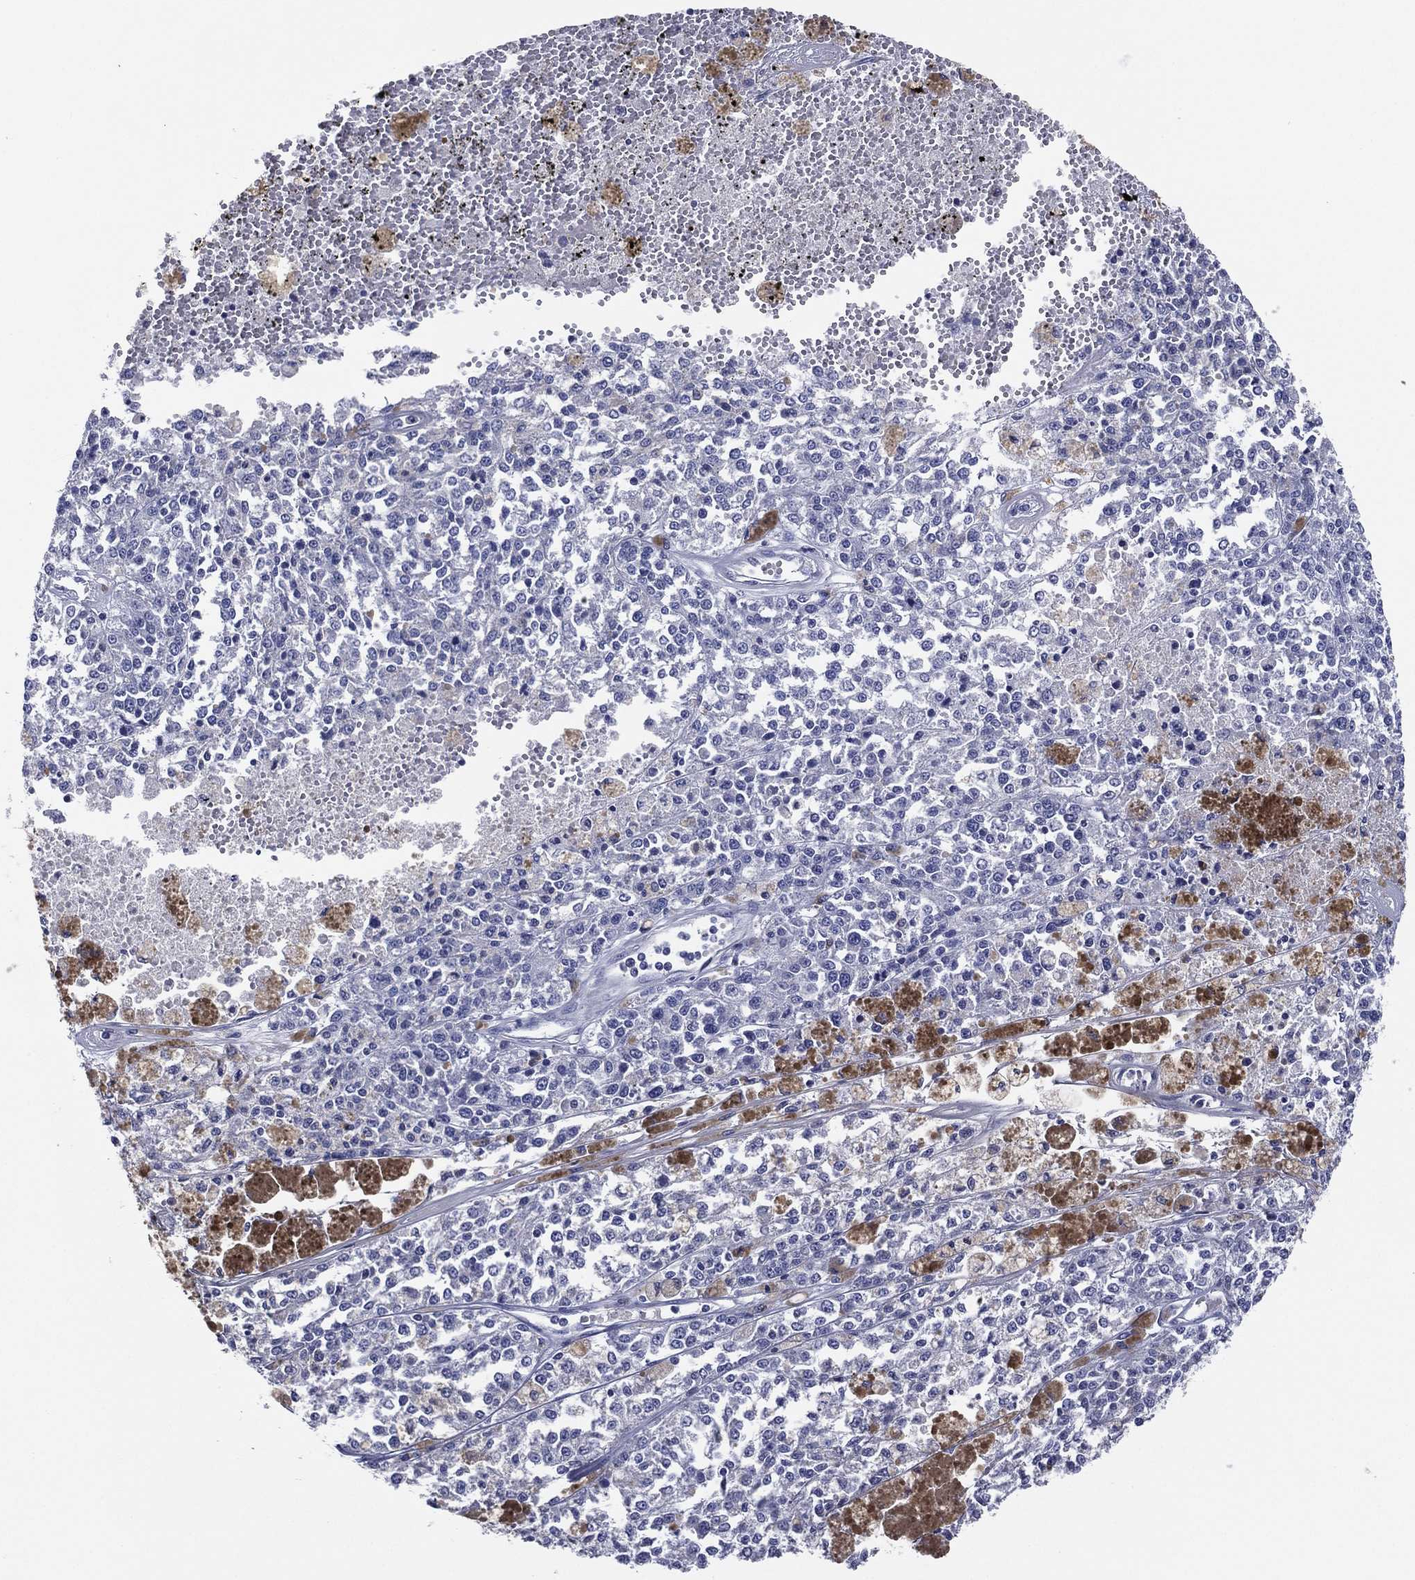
{"staining": {"intensity": "negative", "quantity": "none", "location": "none"}, "tissue": "melanoma", "cell_type": "Tumor cells", "image_type": "cancer", "snomed": [{"axis": "morphology", "description": "Malignant melanoma, Metastatic site"}, {"axis": "topography", "description": "Lymph node"}], "caption": "The immunohistochemistry (IHC) image has no significant expression in tumor cells of melanoma tissue. (Immunohistochemistry (ihc), brightfield microscopy, high magnification).", "gene": "SLC13A4", "patient": {"sex": "female", "age": 64}}